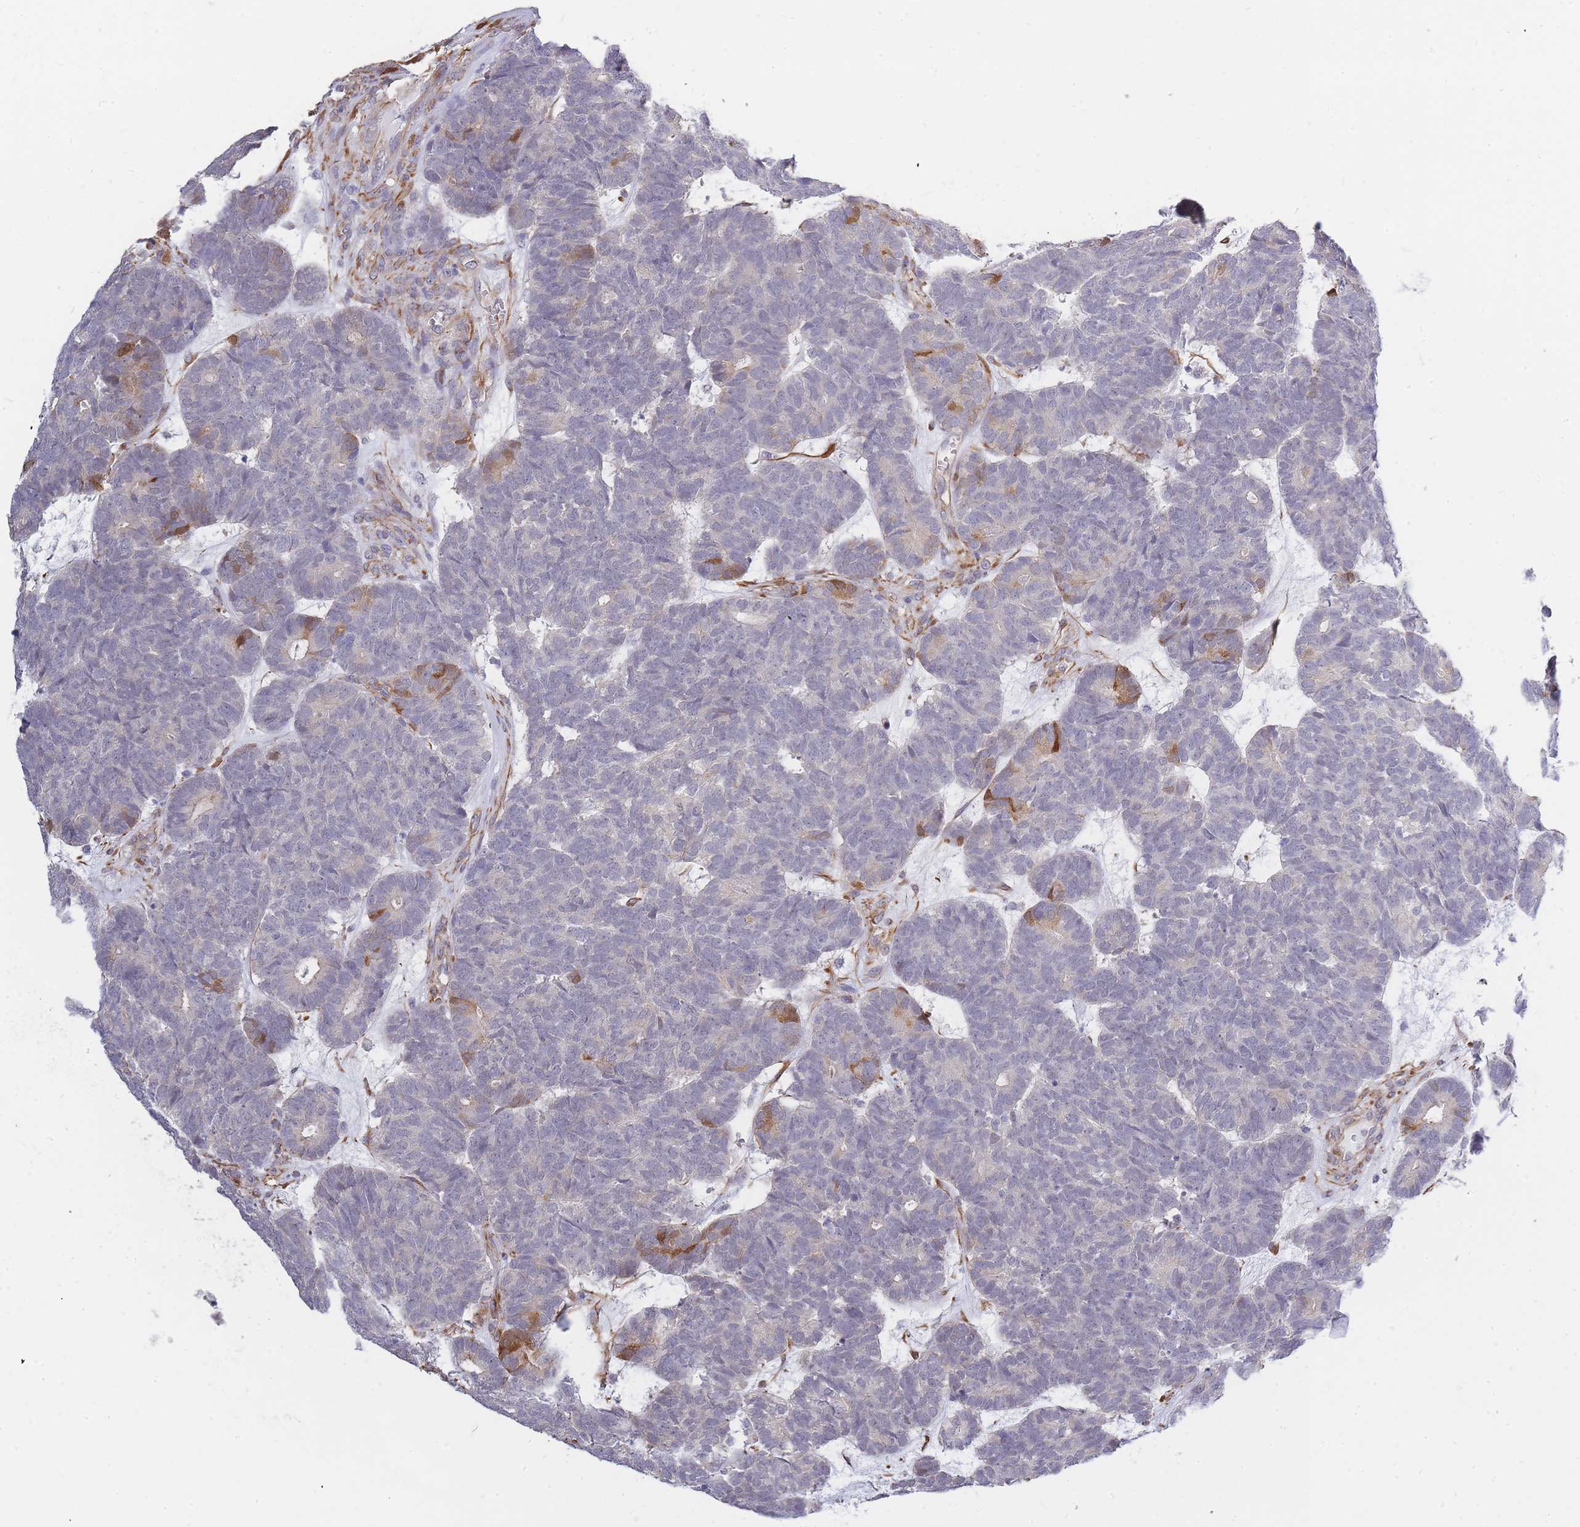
{"staining": {"intensity": "moderate", "quantity": "<25%", "location": "cytoplasmic/membranous"}, "tissue": "head and neck cancer", "cell_type": "Tumor cells", "image_type": "cancer", "snomed": [{"axis": "morphology", "description": "Adenocarcinoma, NOS"}, {"axis": "topography", "description": "Head-Neck"}], "caption": "This is a micrograph of immunohistochemistry (IHC) staining of adenocarcinoma (head and neck), which shows moderate positivity in the cytoplasmic/membranous of tumor cells.", "gene": "C19orf25", "patient": {"sex": "female", "age": 81}}